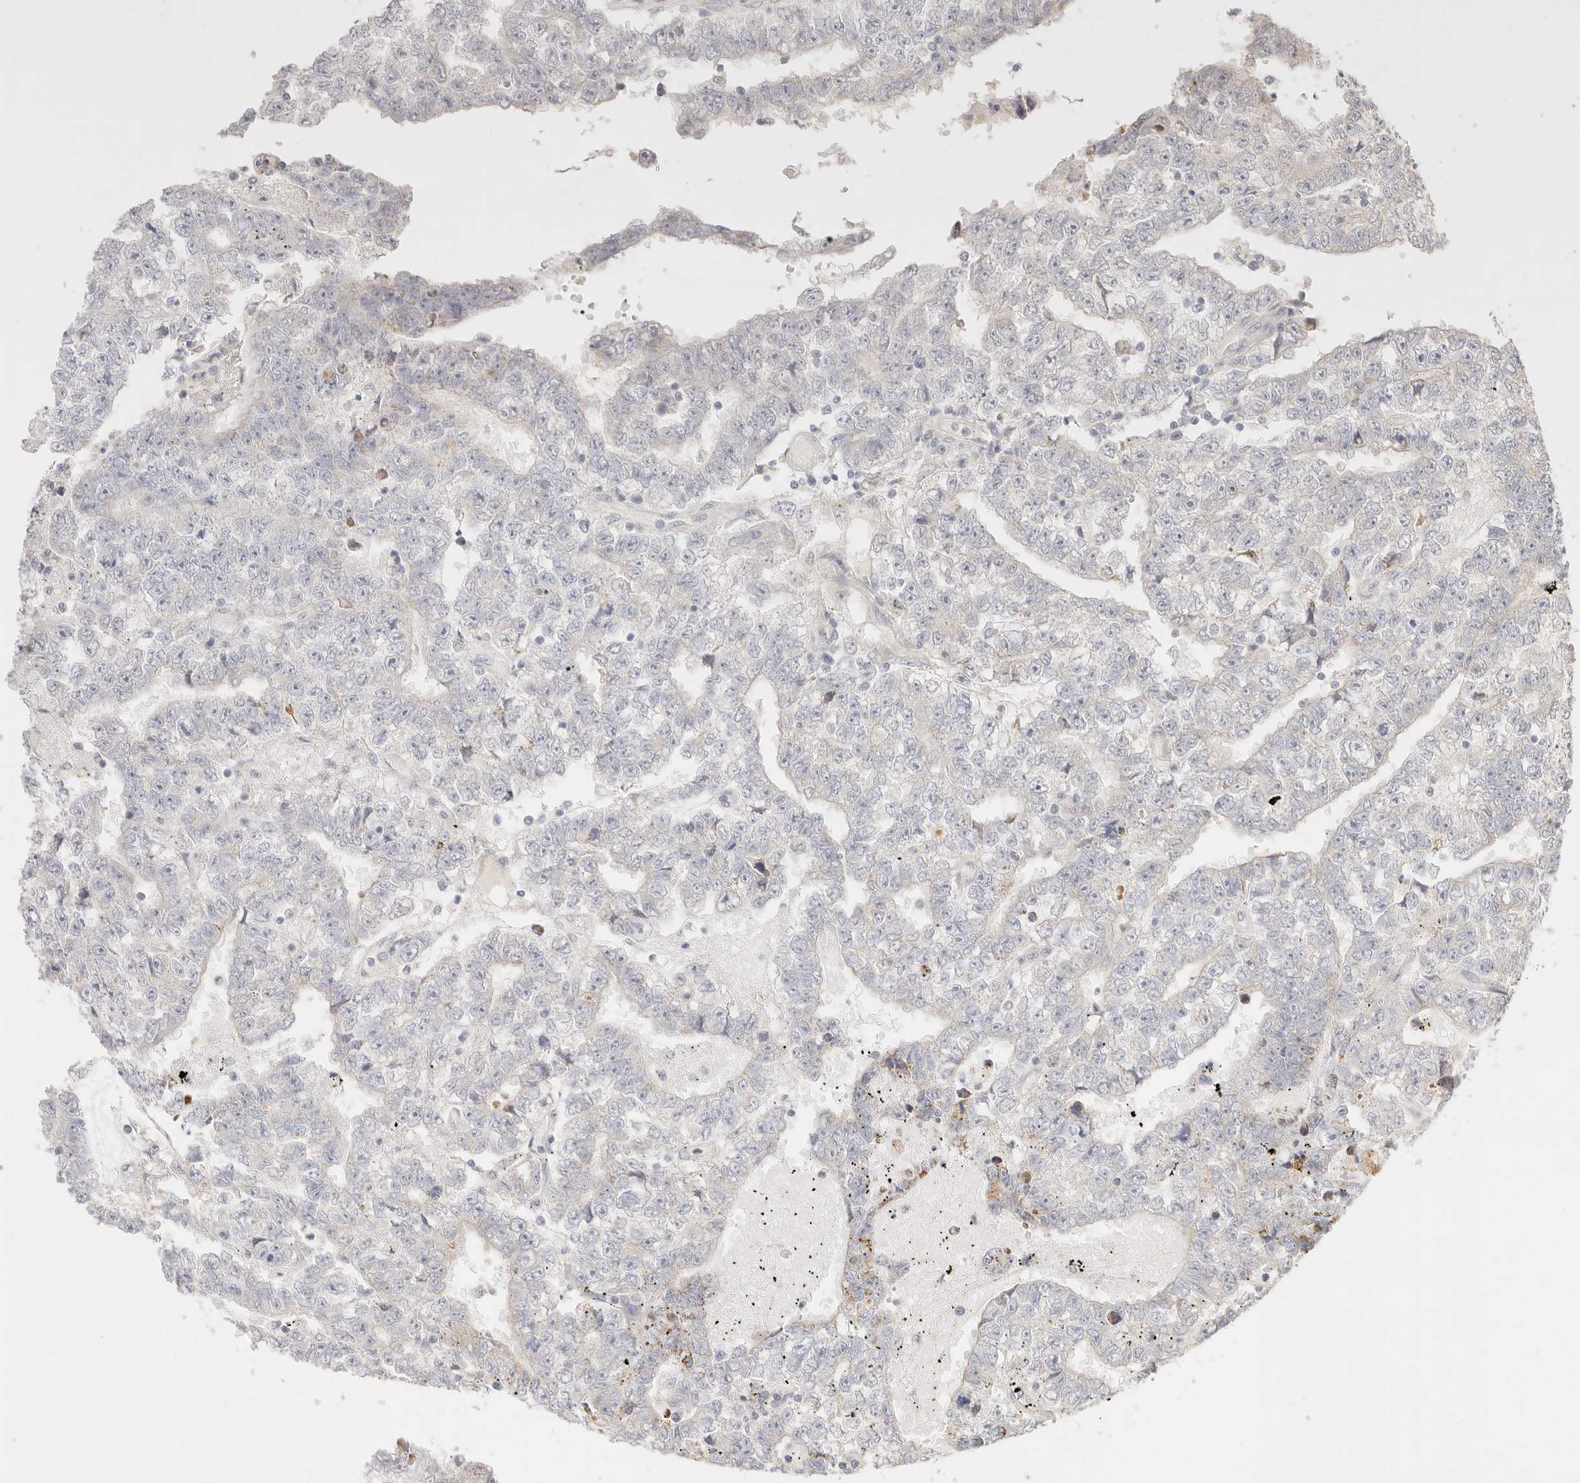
{"staining": {"intensity": "negative", "quantity": "none", "location": "none"}, "tissue": "testis cancer", "cell_type": "Tumor cells", "image_type": "cancer", "snomed": [{"axis": "morphology", "description": "Carcinoma, Embryonal, NOS"}, {"axis": "topography", "description": "Testis"}], "caption": "Immunohistochemical staining of testis embryonal carcinoma demonstrates no significant staining in tumor cells.", "gene": "RUBCNL", "patient": {"sex": "male", "age": 25}}